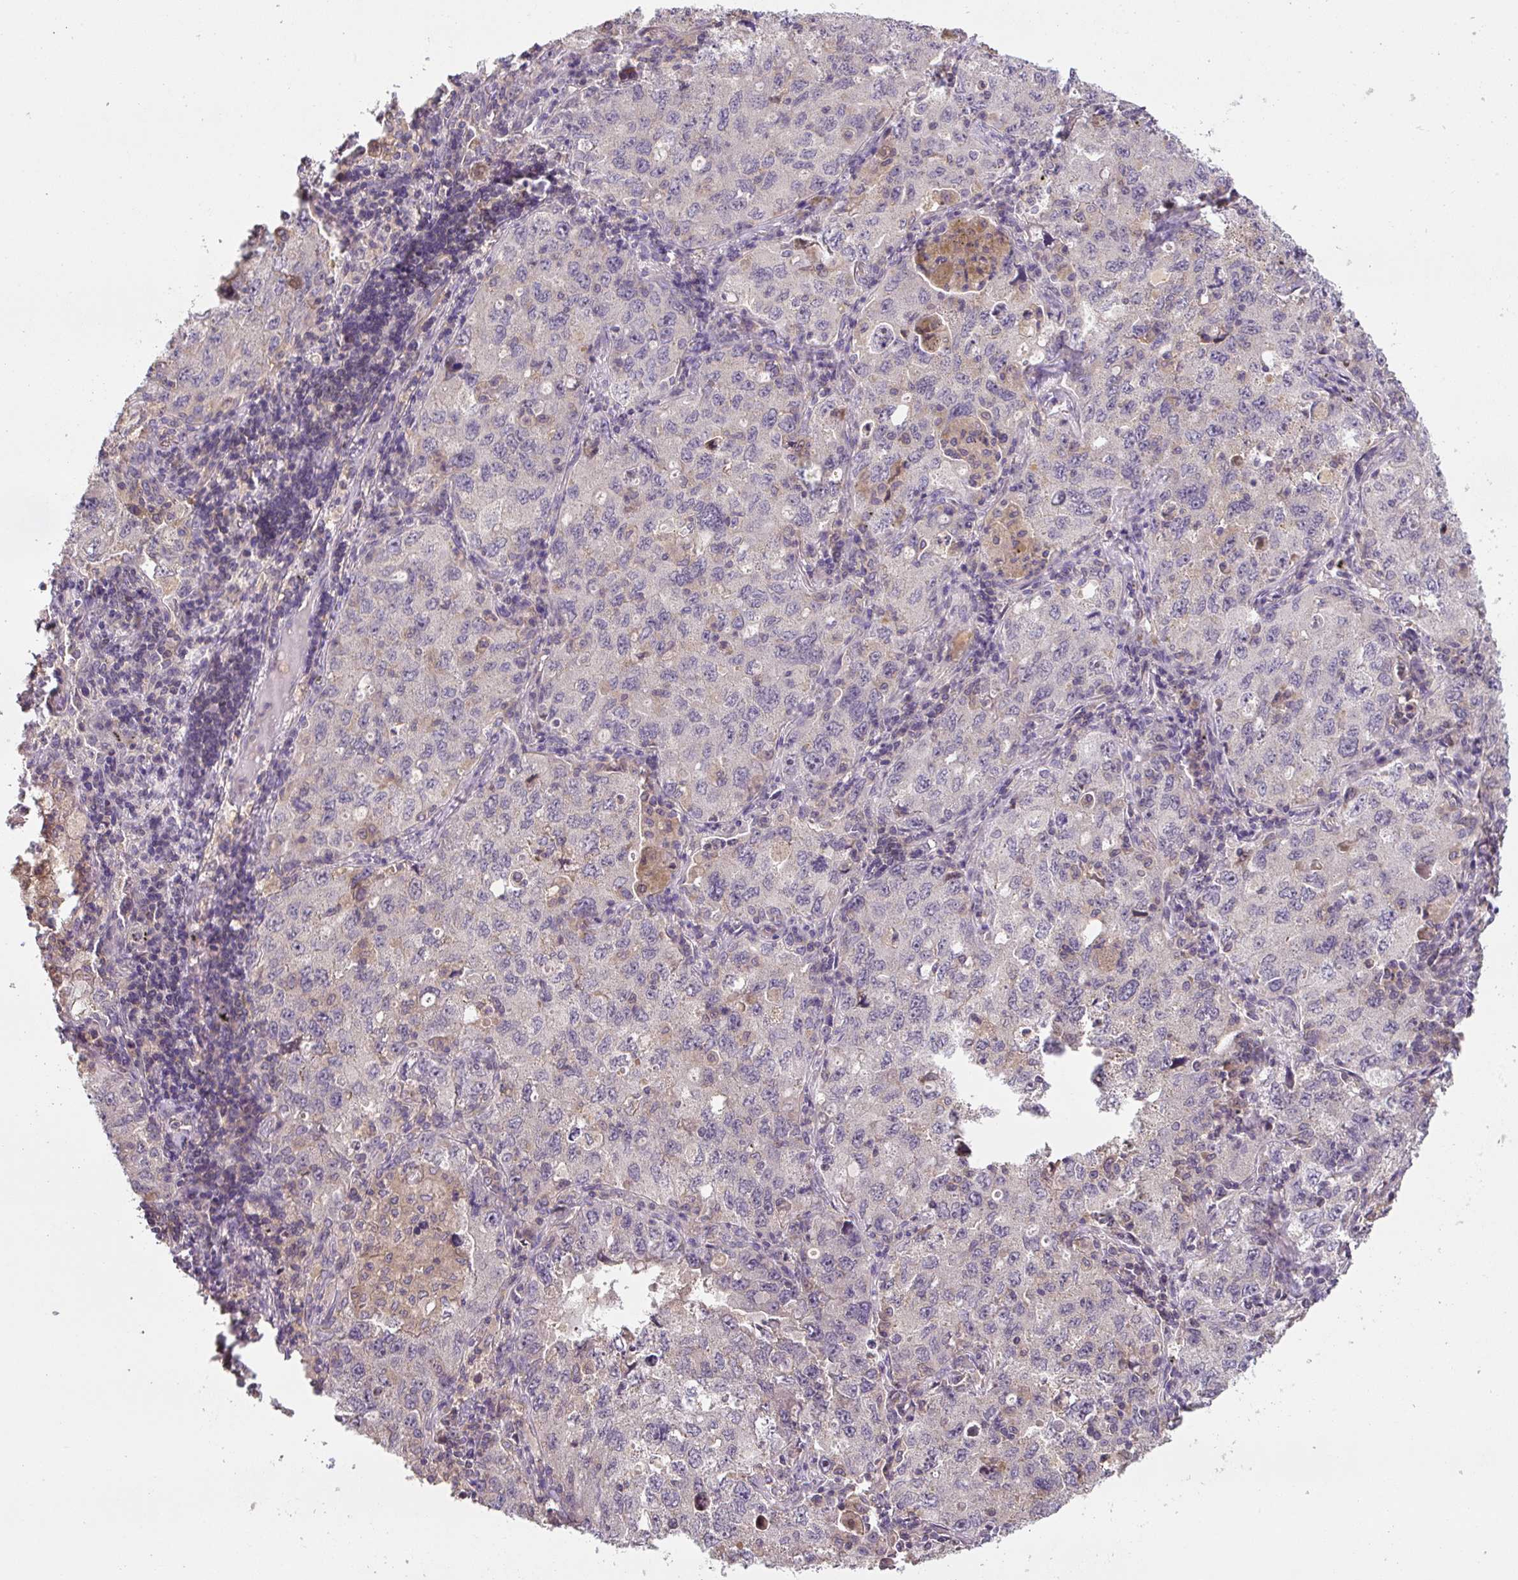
{"staining": {"intensity": "negative", "quantity": "none", "location": "none"}, "tissue": "lung cancer", "cell_type": "Tumor cells", "image_type": "cancer", "snomed": [{"axis": "morphology", "description": "Adenocarcinoma, NOS"}, {"axis": "topography", "description": "Lung"}], "caption": "This photomicrograph is of lung adenocarcinoma stained with IHC to label a protein in brown with the nuclei are counter-stained blue. There is no positivity in tumor cells.", "gene": "C2orf73", "patient": {"sex": "female", "age": 57}}